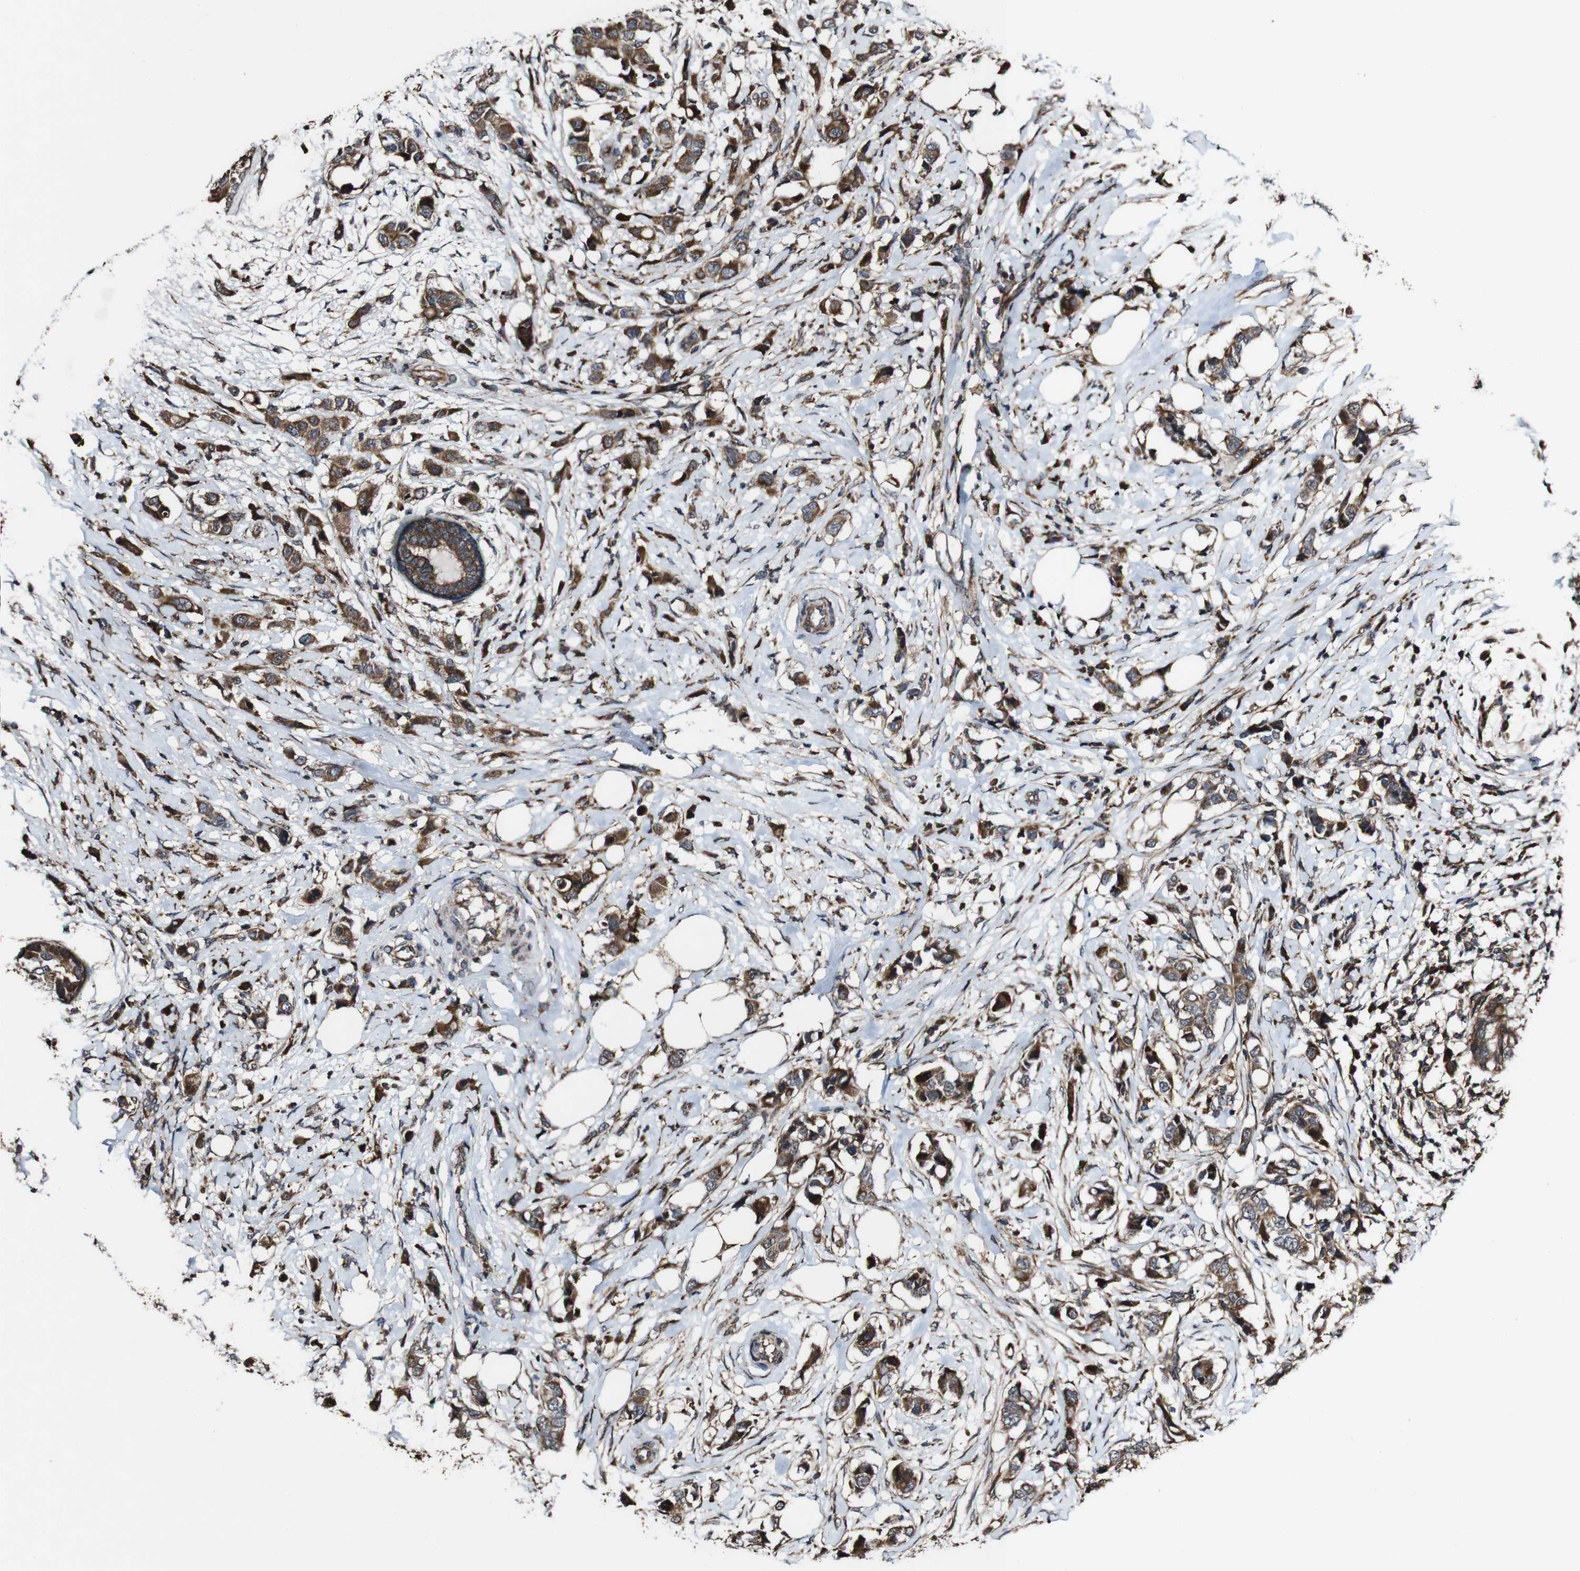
{"staining": {"intensity": "strong", "quantity": ">75%", "location": "cytoplasmic/membranous"}, "tissue": "breast cancer", "cell_type": "Tumor cells", "image_type": "cancer", "snomed": [{"axis": "morphology", "description": "Normal tissue, NOS"}, {"axis": "morphology", "description": "Duct carcinoma"}, {"axis": "topography", "description": "Breast"}], "caption": "A high-resolution photomicrograph shows immunohistochemistry staining of breast cancer, which exhibits strong cytoplasmic/membranous positivity in about >75% of tumor cells.", "gene": "BTN3A3", "patient": {"sex": "female", "age": 50}}